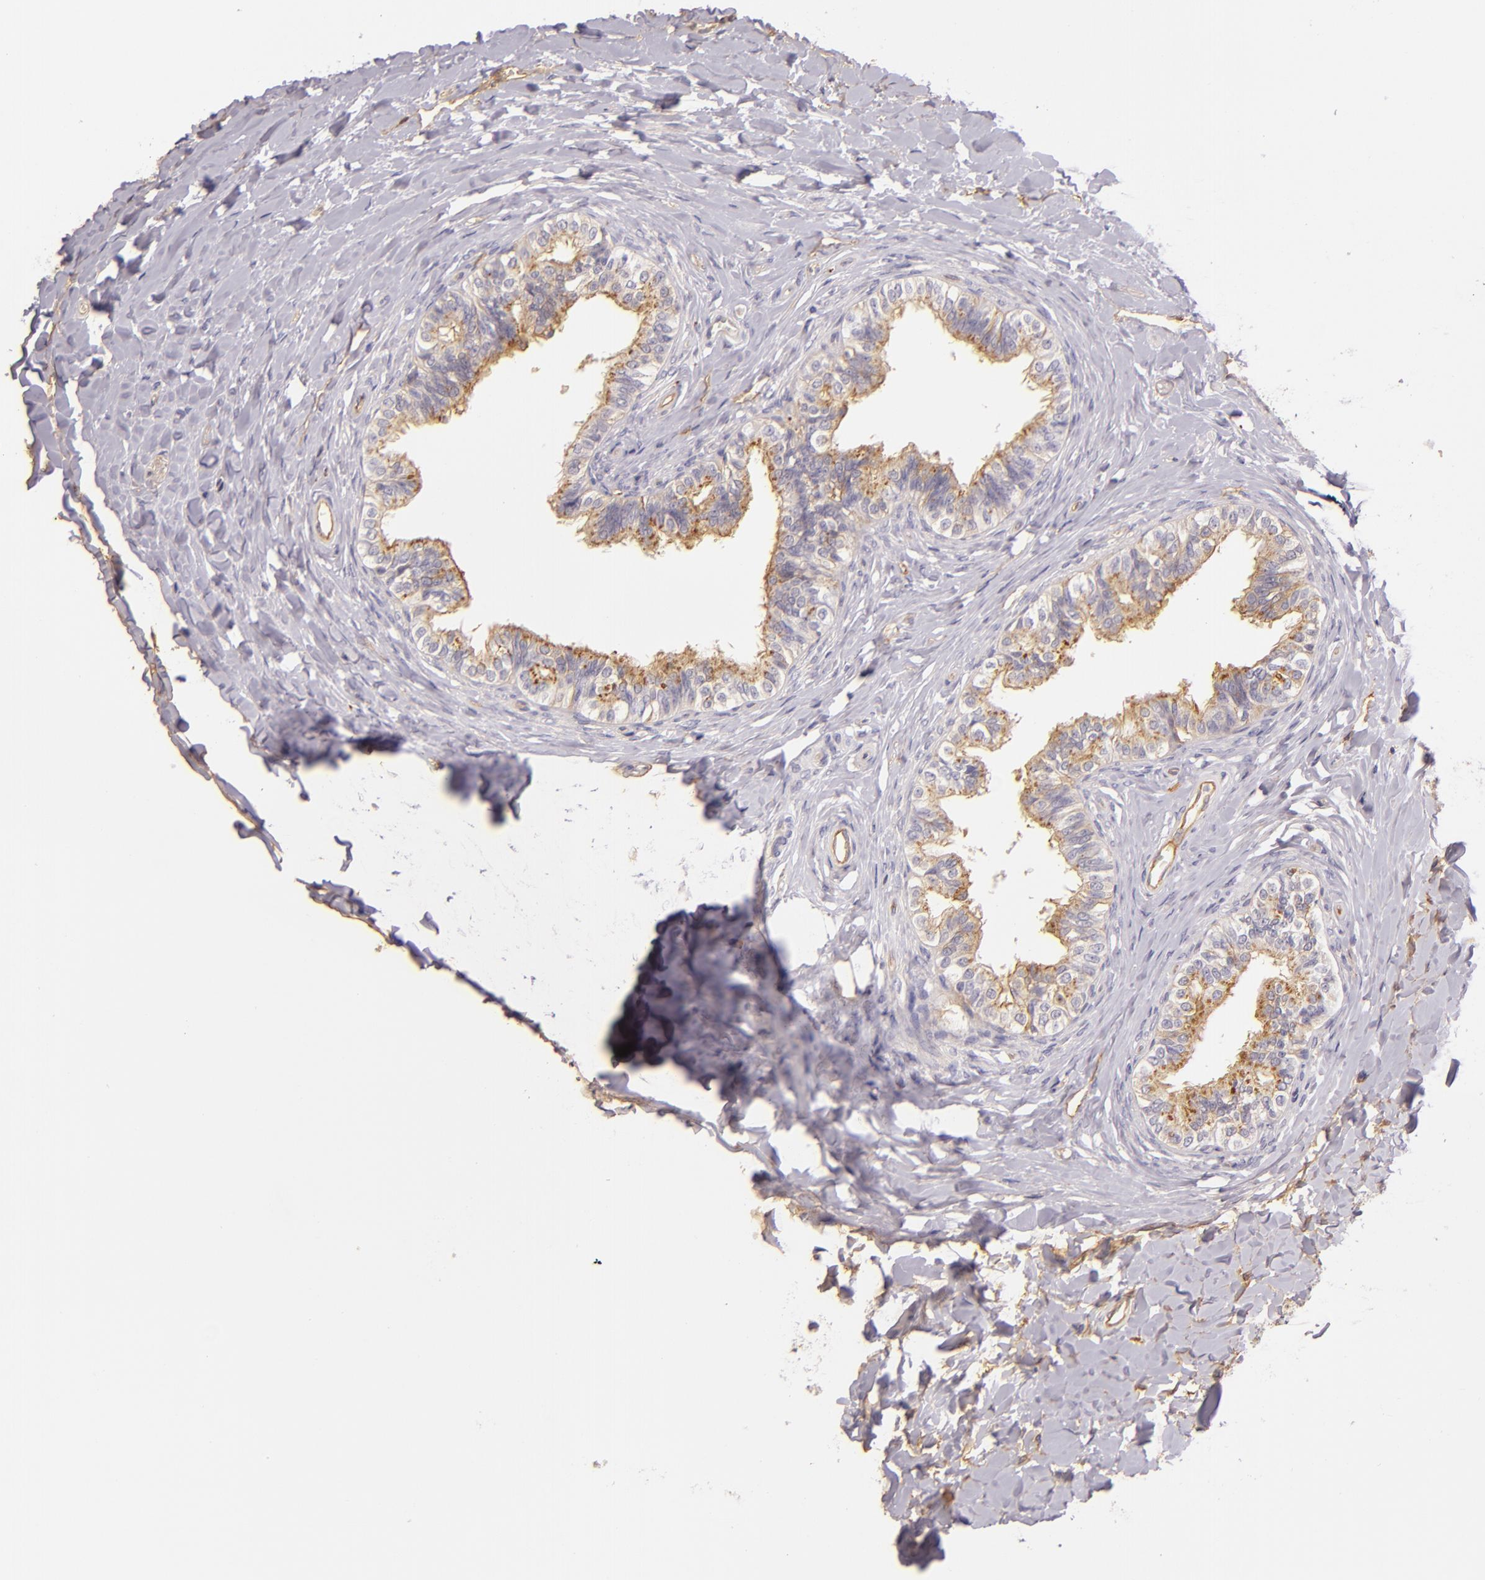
{"staining": {"intensity": "moderate", "quantity": "25%-75%", "location": "cytoplasmic/membranous"}, "tissue": "epididymis", "cell_type": "Glandular cells", "image_type": "normal", "snomed": [{"axis": "morphology", "description": "Normal tissue, NOS"}, {"axis": "topography", "description": "Soft tissue"}, {"axis": "topography", "description": "Epididymis"}], "caption": "Immunohistochemistry of benign epididymis reveals medium levels of moderate cytoplasmic/membranous expression in about 25%-75% of glandular cells. Ihc stains the protein of interest in brown and the nuclei are stained blue.", "gene": "CTSF", "patient": {"sex": "male", "age": 26}}